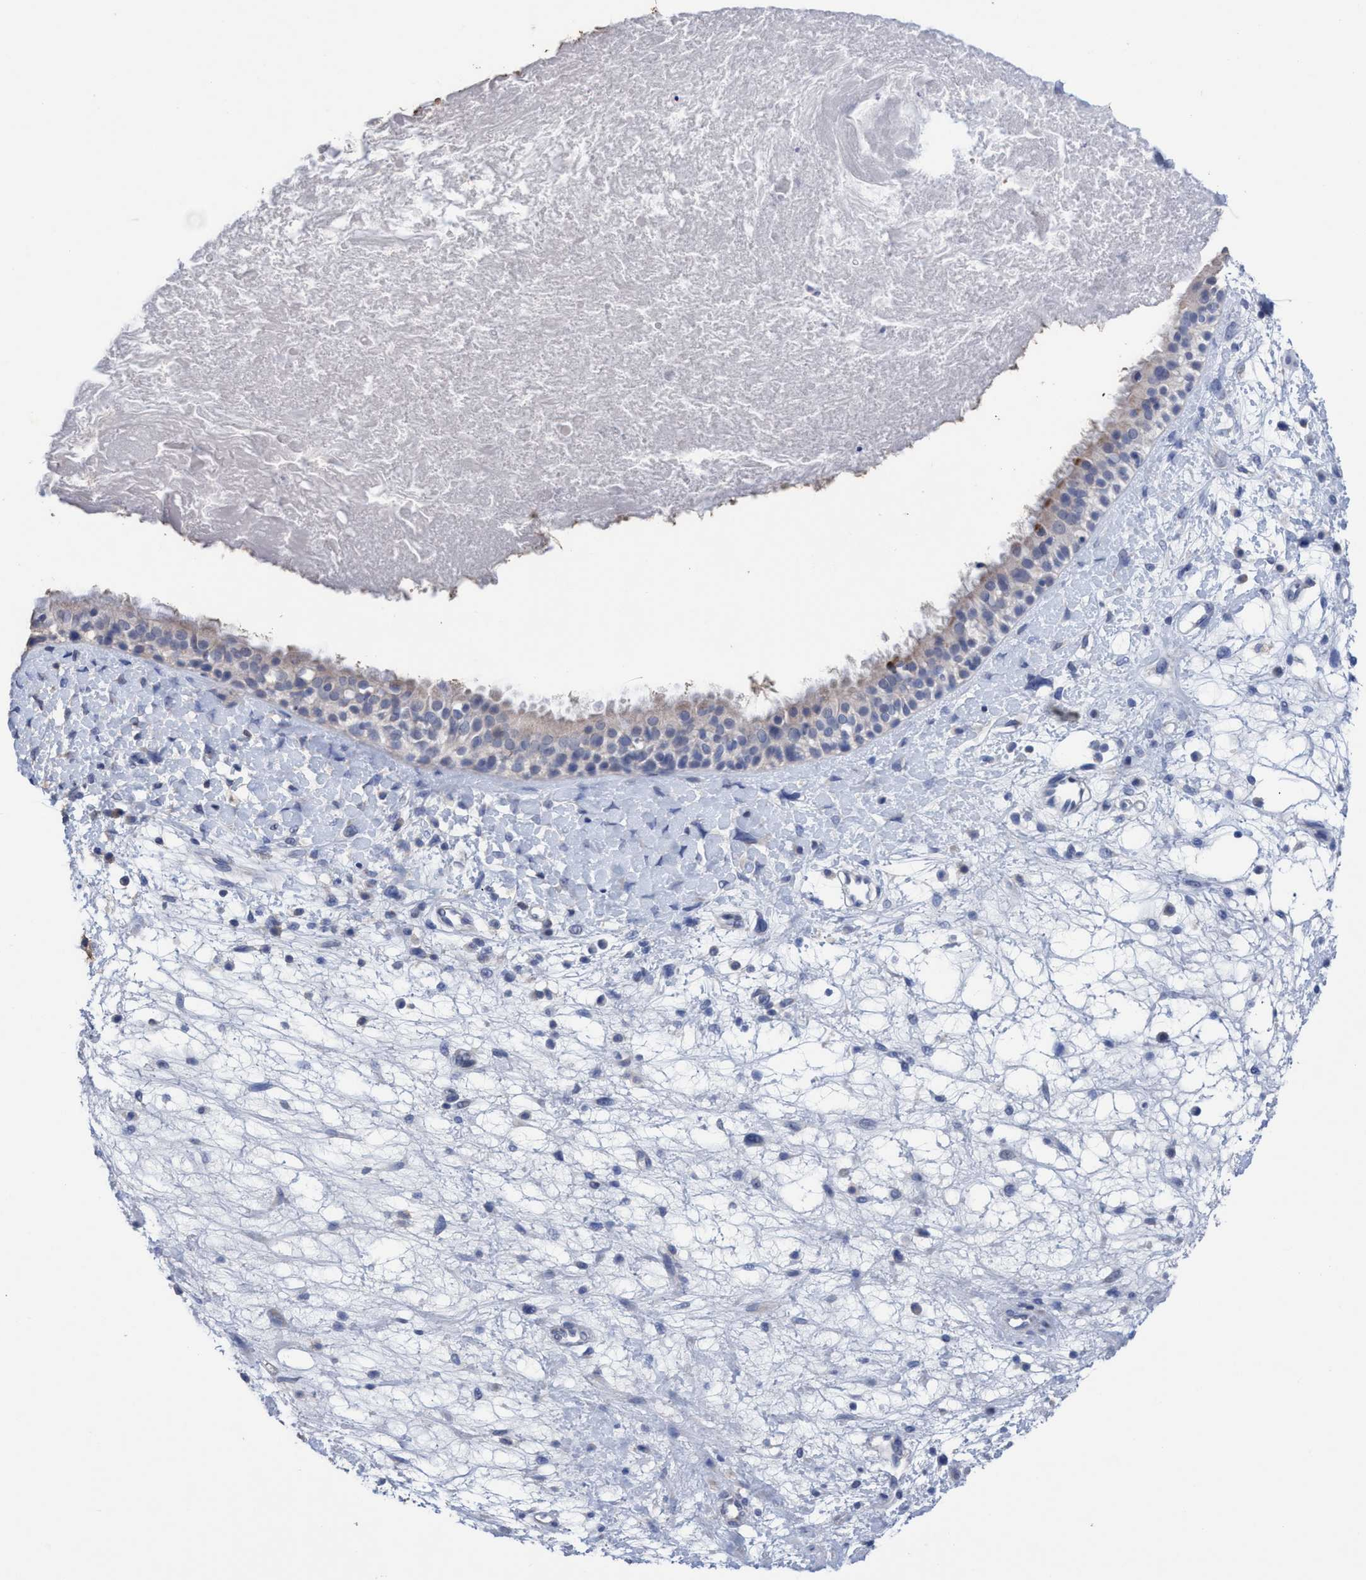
{"staining": {"intensity": "negative", "quantity": "none", "location": "none"}, "tissue": "nasopharynx", "cell_type": "Respiratory epithelial cells", "image_type": "normal", "snomed": [{"axis": "morphology", "description": "Normal tissue, NOS"}, {"axis": "topography", "description": "Nasopharynx"}], "caption": "Nasopharynx was stained to show a protein in brown. There is no significant staining in respiratory epithelial cells.", "gene": "RSAD1", "patient": {"sex": "male", "age": 22}}